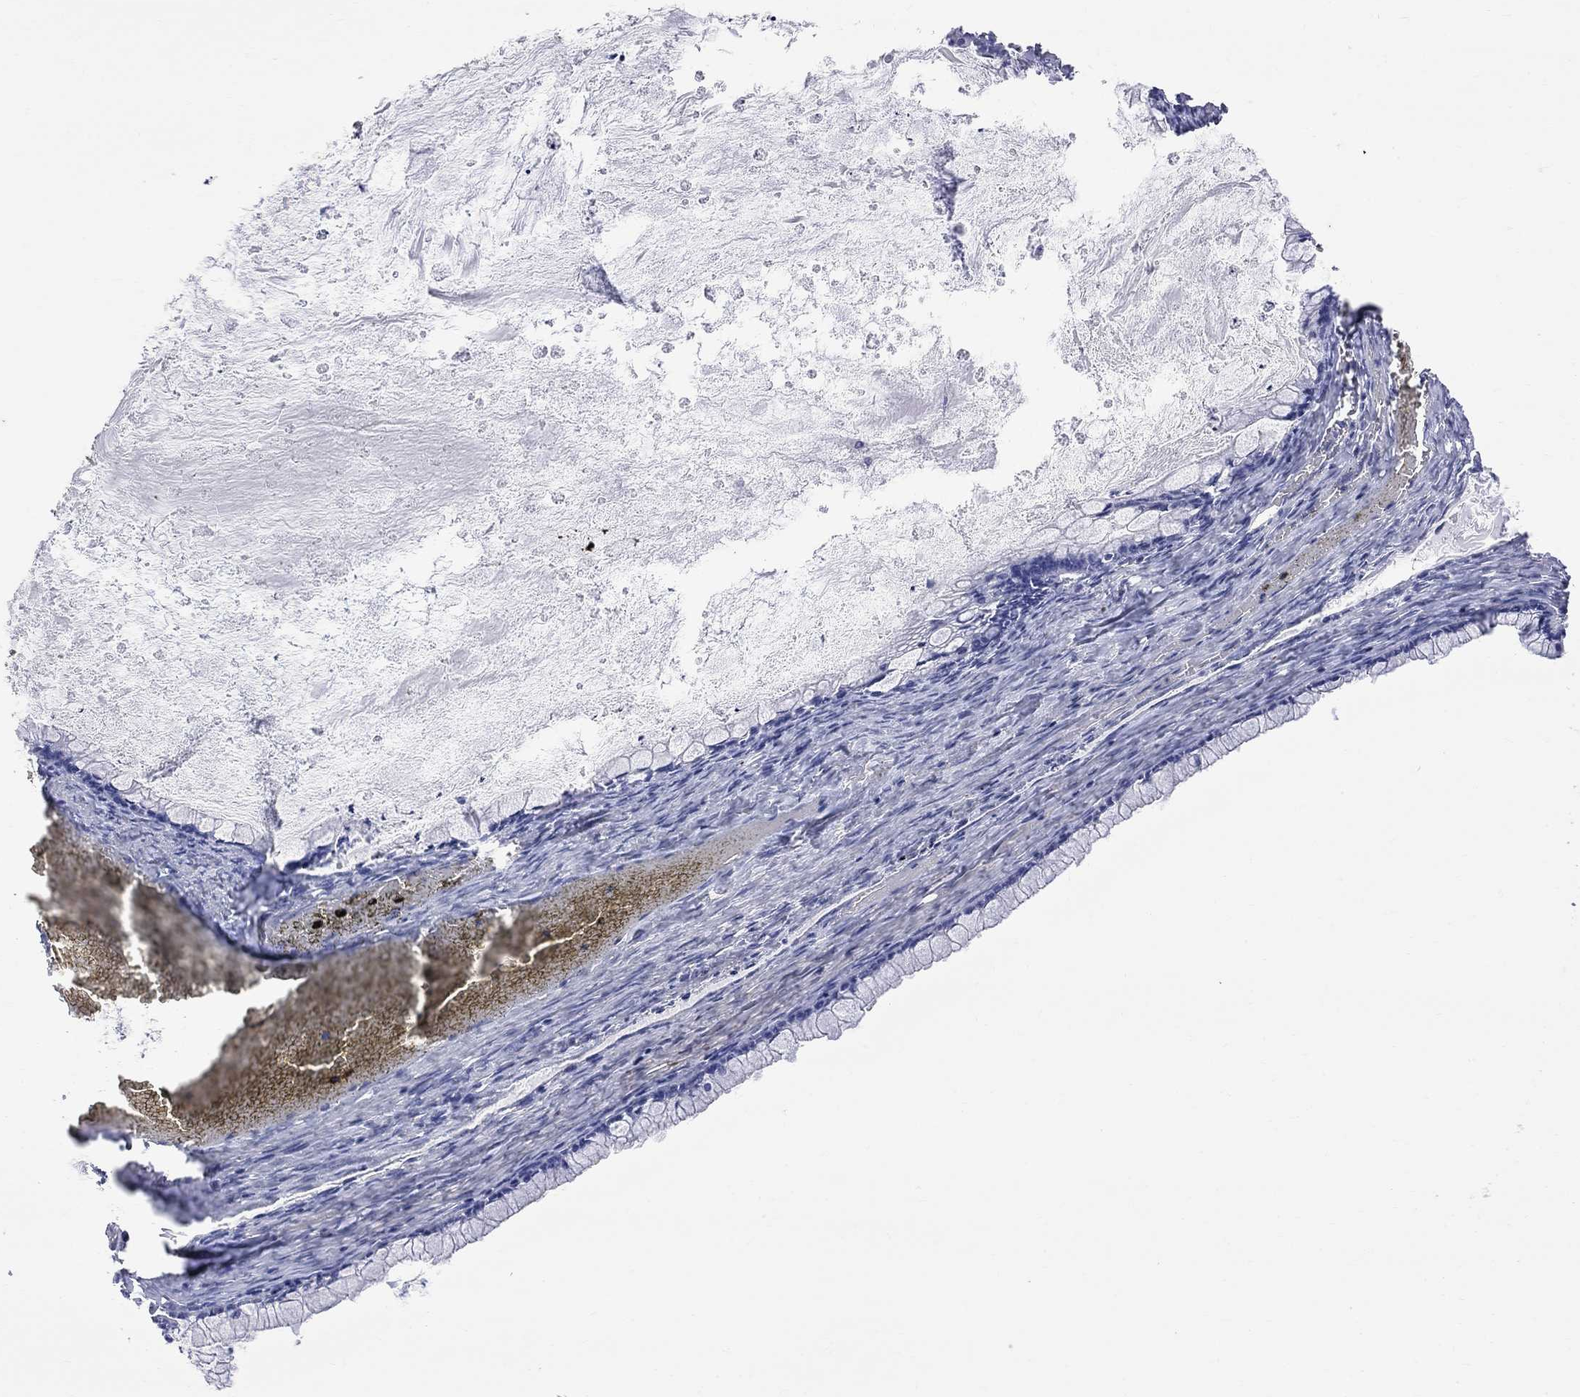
{"staining": {"intensity": "negative", "quantity": "none", "location": "none"}, "tissue": "ovarian cancer", "cell_type": "Tumor cells", "image_type": "cancer", "snomed": [{"axis": "morphology", "description": "Cystadenocarcinoma, mucinous, NOS"}, {"axis": "topography", "description": "Ovary"}], "caption": "Ovarian cancer (mucinous cystadenocarcinoma) was stained to show a protein in brown. There is no significant expression in tumor cells.", "gene": "S100A3", "patient": {"sex": "female", "age": 67}}